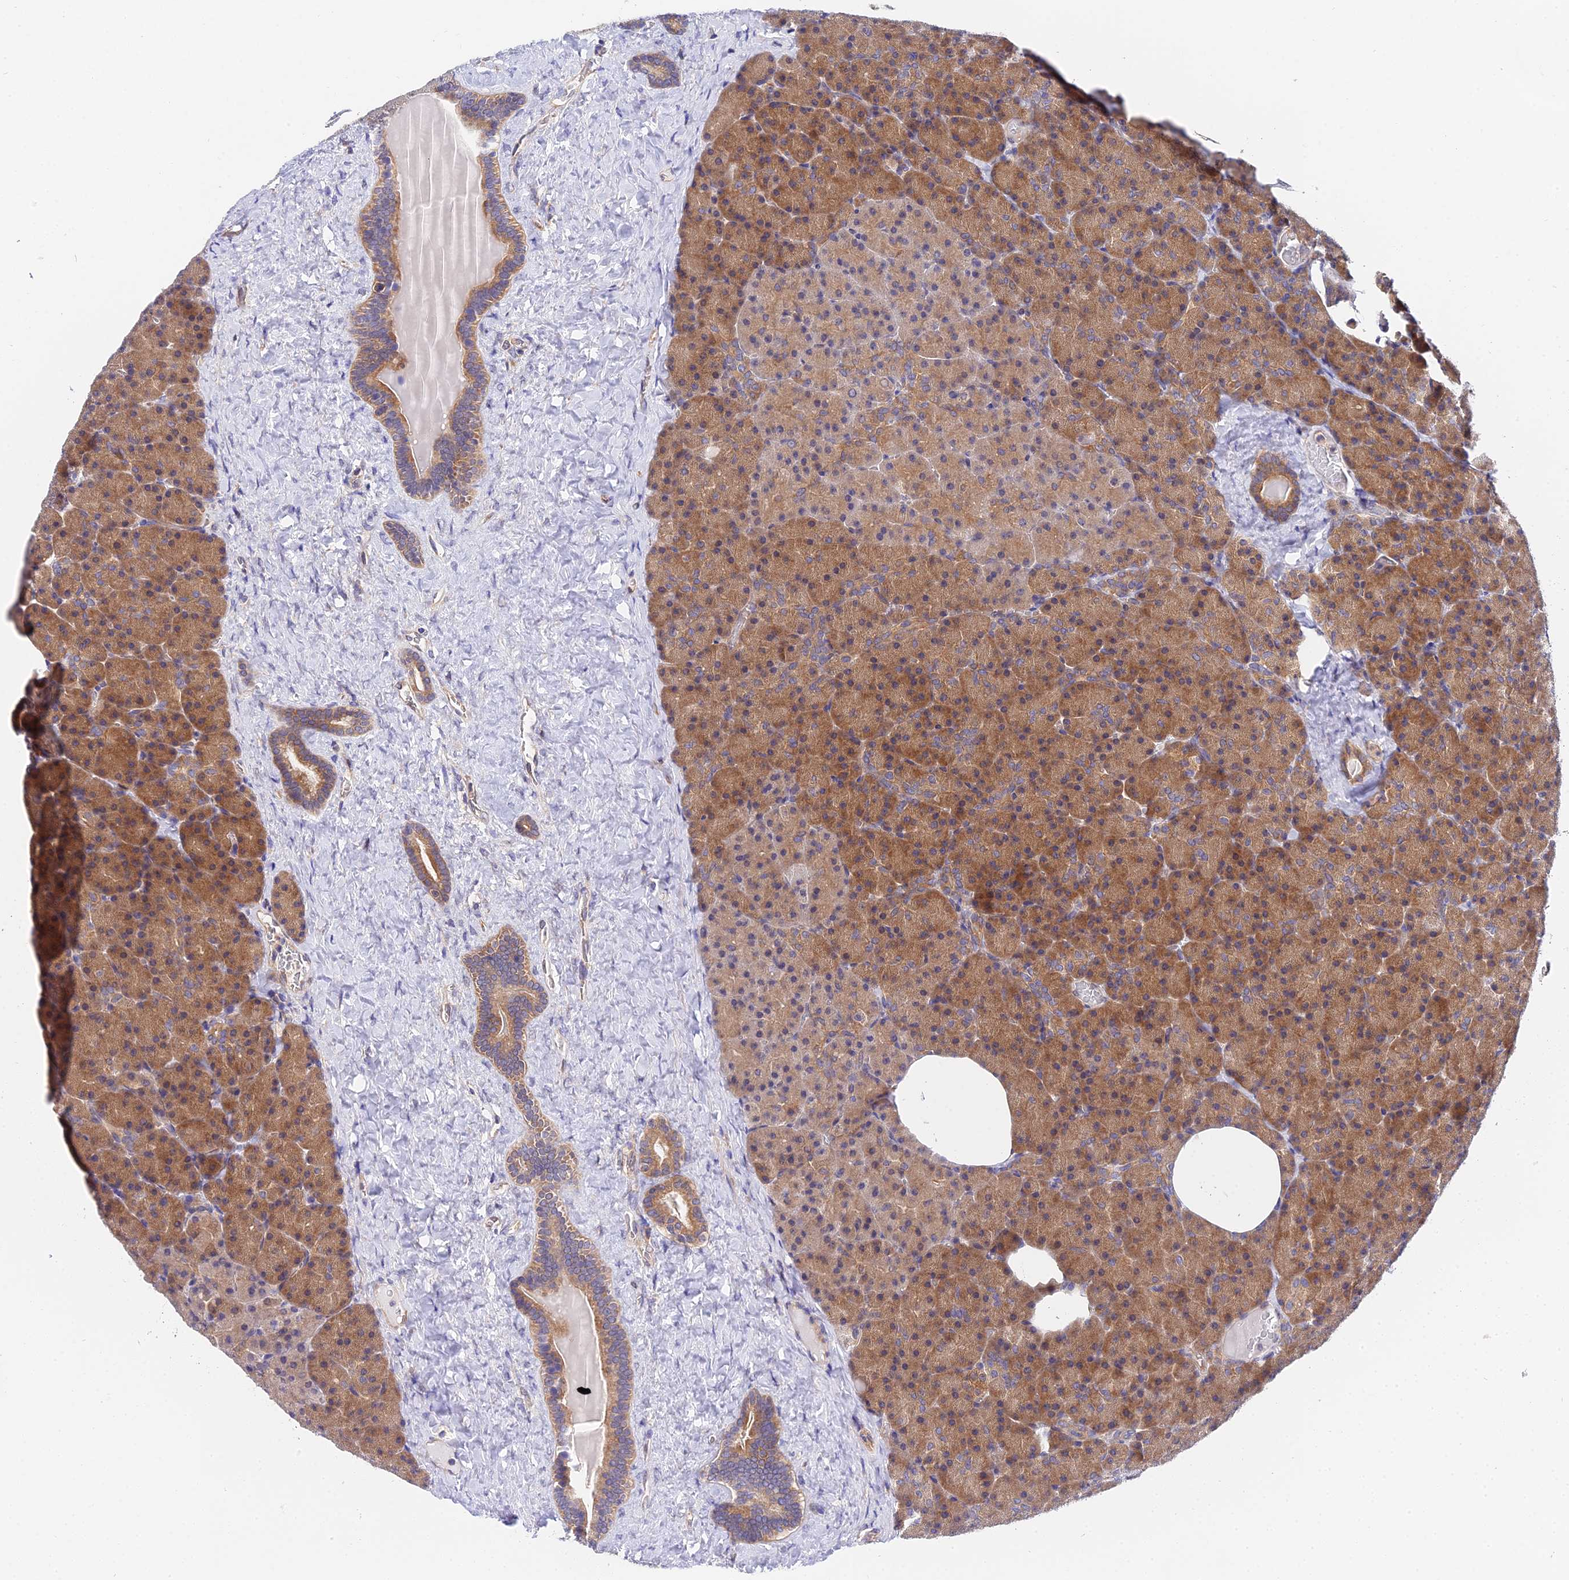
{"staining": {"intensity": "moderate", "quantity": ">75%", "location": "cytoplasmic/membranous"}, "tissue": "pancreas", "cell_type": "Exocrine glandular cells", "image_type": "normal", "snomed": [{"axis": "morphology", "description": "Normal tissue, NOS"}, {"axis": "morphology", "description": "Carcinoid, malignant, NOS"}, {"axis": "topography", "description": "Pancreas"}], "caption": "A brown stain shows moderate cytoplasmic/membranous positivity of a protein in exocrine glandular cells of benign pancreas. The staining was performed using DAB (3,3'-diaminobenzidine) to visualize the protein expression in brown, while the nuclei were stained in blue with hematoxylin (Magnification: 20x).", "gene": "PPP2R2A", "patient": {"sex": "female", "age": 35}}